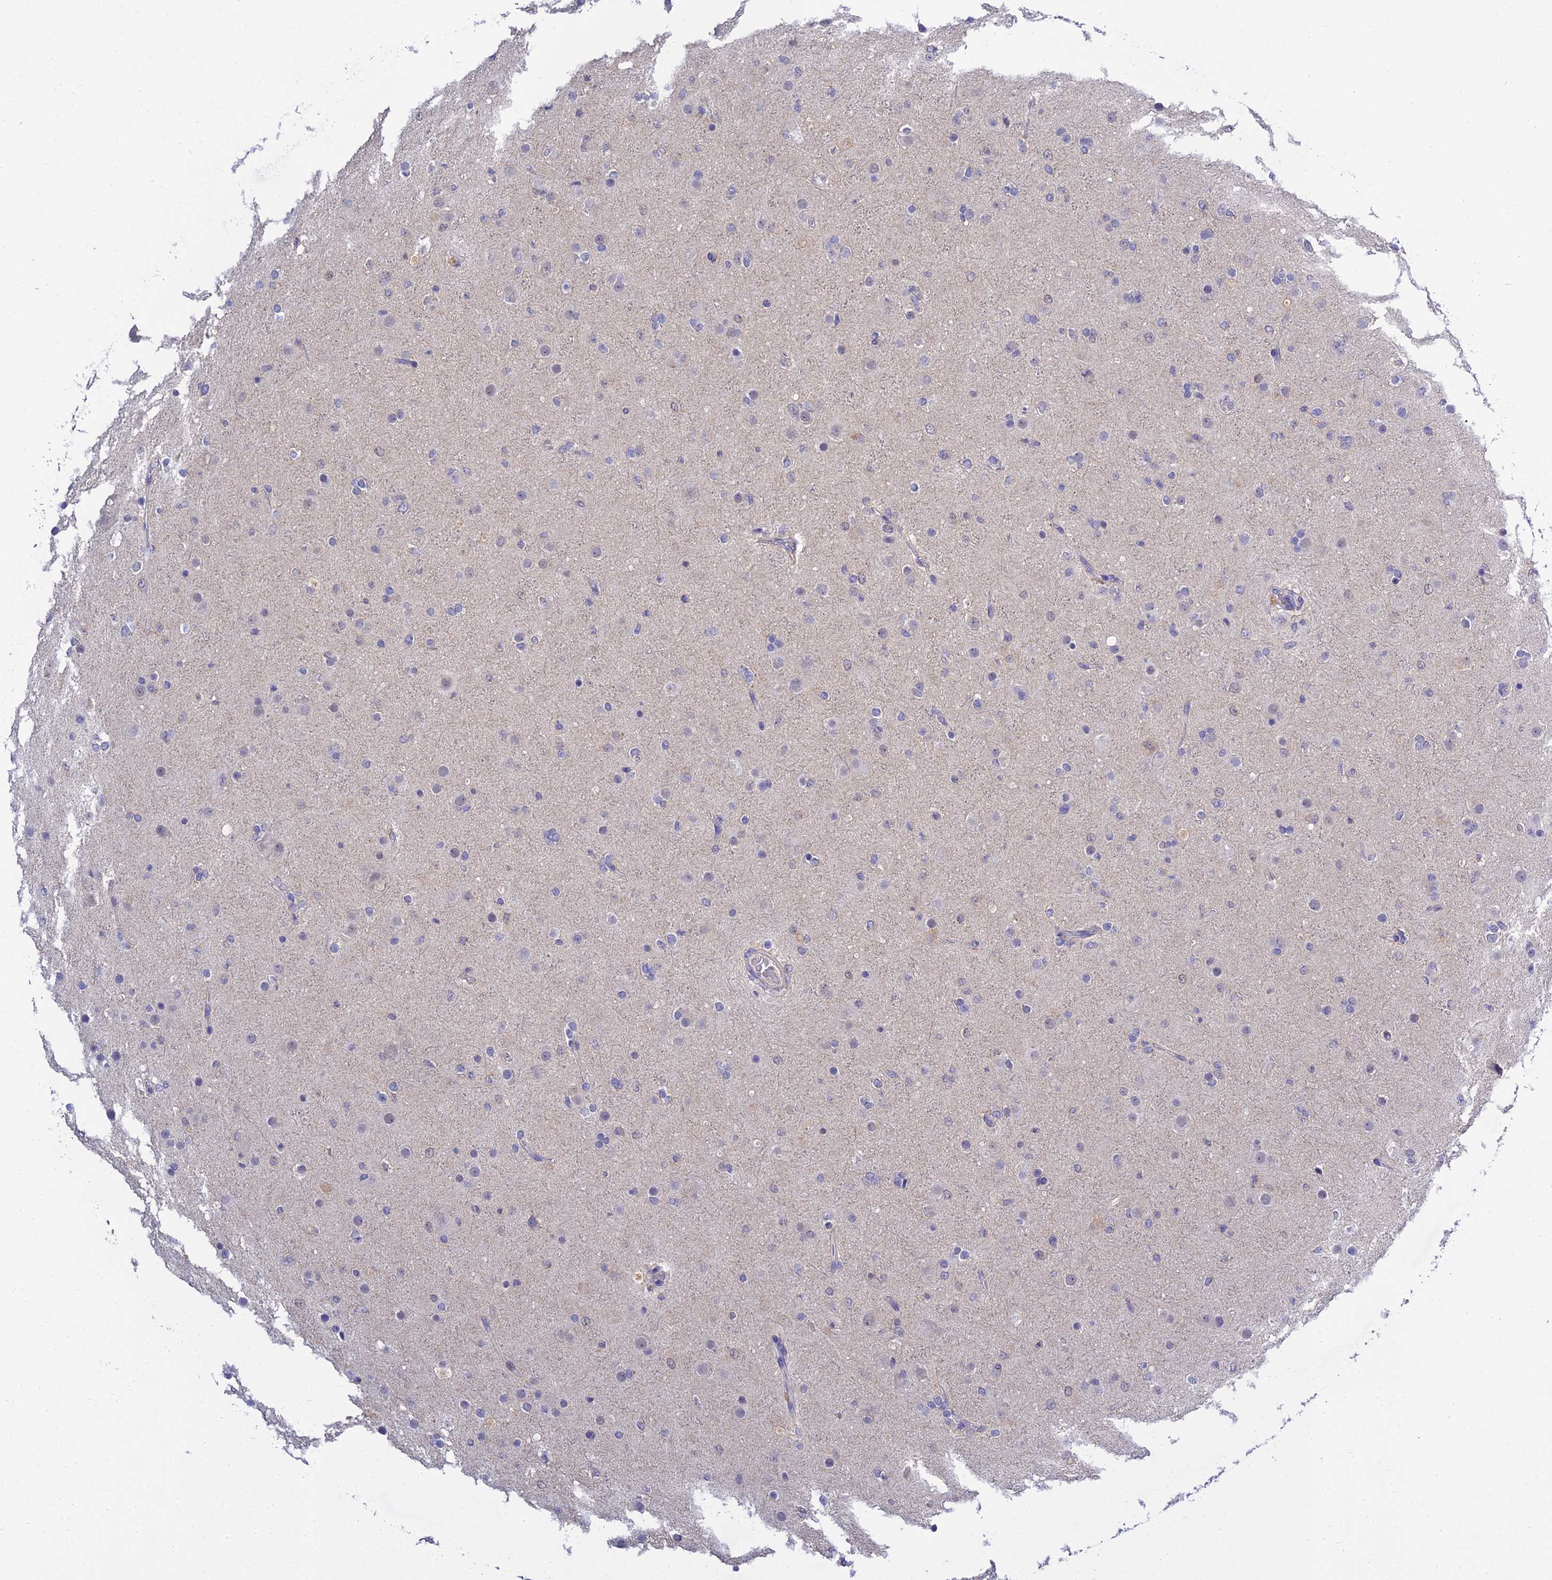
{"staining": {"intensity": "negative", "quantity": "none", "location": "none"}, "tissue": "glioma", "cell_type": "Tumor cells", "image_type": "cancer", "snomed": [{"axis": "morphology", "description": "Glioma, malignant, Low grade"}, {"axis": "topography", "description": "Brain"}], "caption": "Malignant glioma (low-grade) was stained to show a protein in brown. There is no significant staining in tumor cells.", "gene": "HOXB1", "patient": {"sex": "male", "age": 65}}